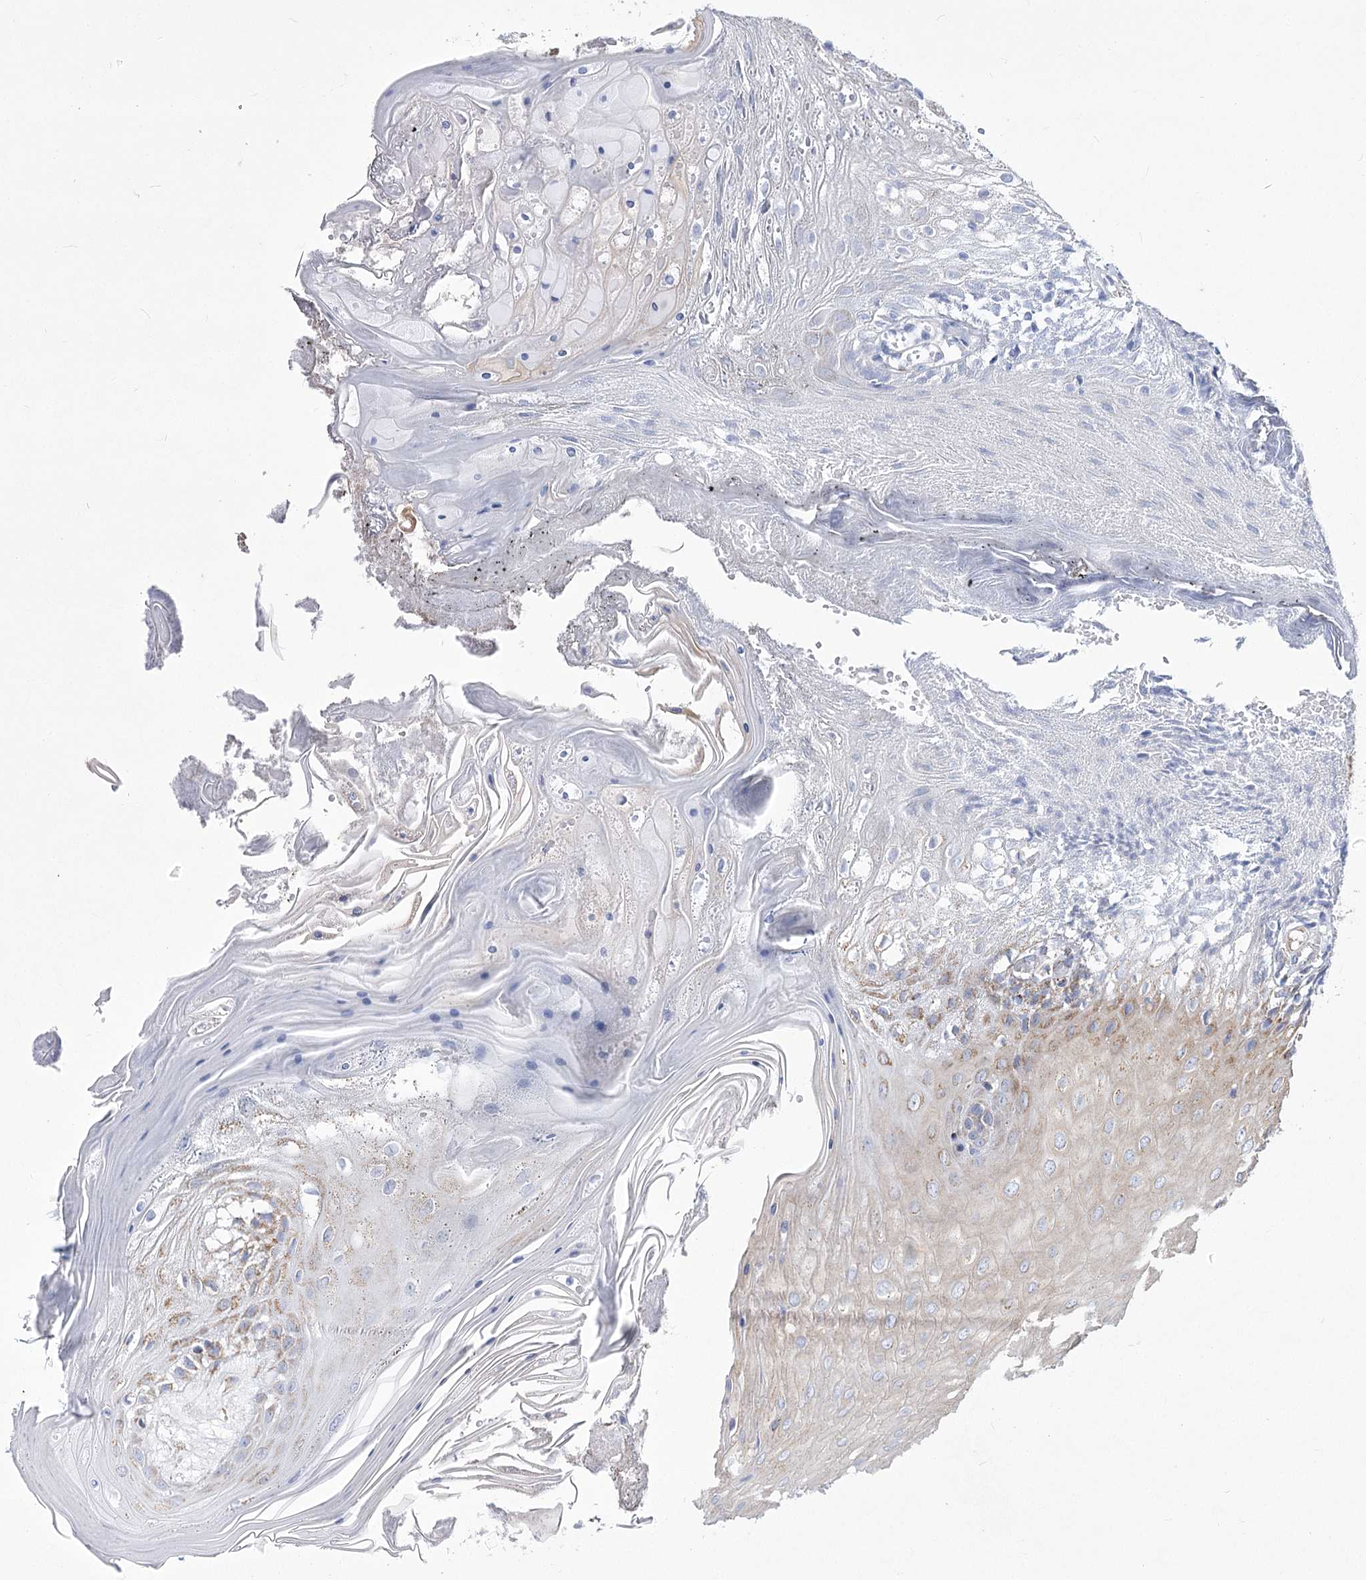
{"staining": {"intensity": "moderate", "quantity": "<25%", "location": "cytoplasmic/membranous"}, "tissue": "oral mucosa", "cell_type": "Squamous epithelial cells", "image_type": "normal", "snomed": [{"axis": "morphology", "description": "Normal tissue, NOS"}, {"axis": "morphology", "description": "Squamous cell carcinoma, NOS"}, {"axis": "topography", "description": "Skeletal muscle"}, {"axis": "topography", "description": "Oral tissue"}, {"axis": "topography", "description": "Salivary gland"}, {"axis": "topography", "description": "Head-Neck"}], "caption": "High-power microscopy captured an immunohistochemistry (IHC) photomicrograph of unremarkable oral mucosa, revealing moderate cytoplasmic/membranous expression in approximately <25% of squamous epithelial cells. (Brightfield microscopy of DAB IHC at high magnification).", "gene": "PDHB", "patient": {"sex": "male", "age": 54}}